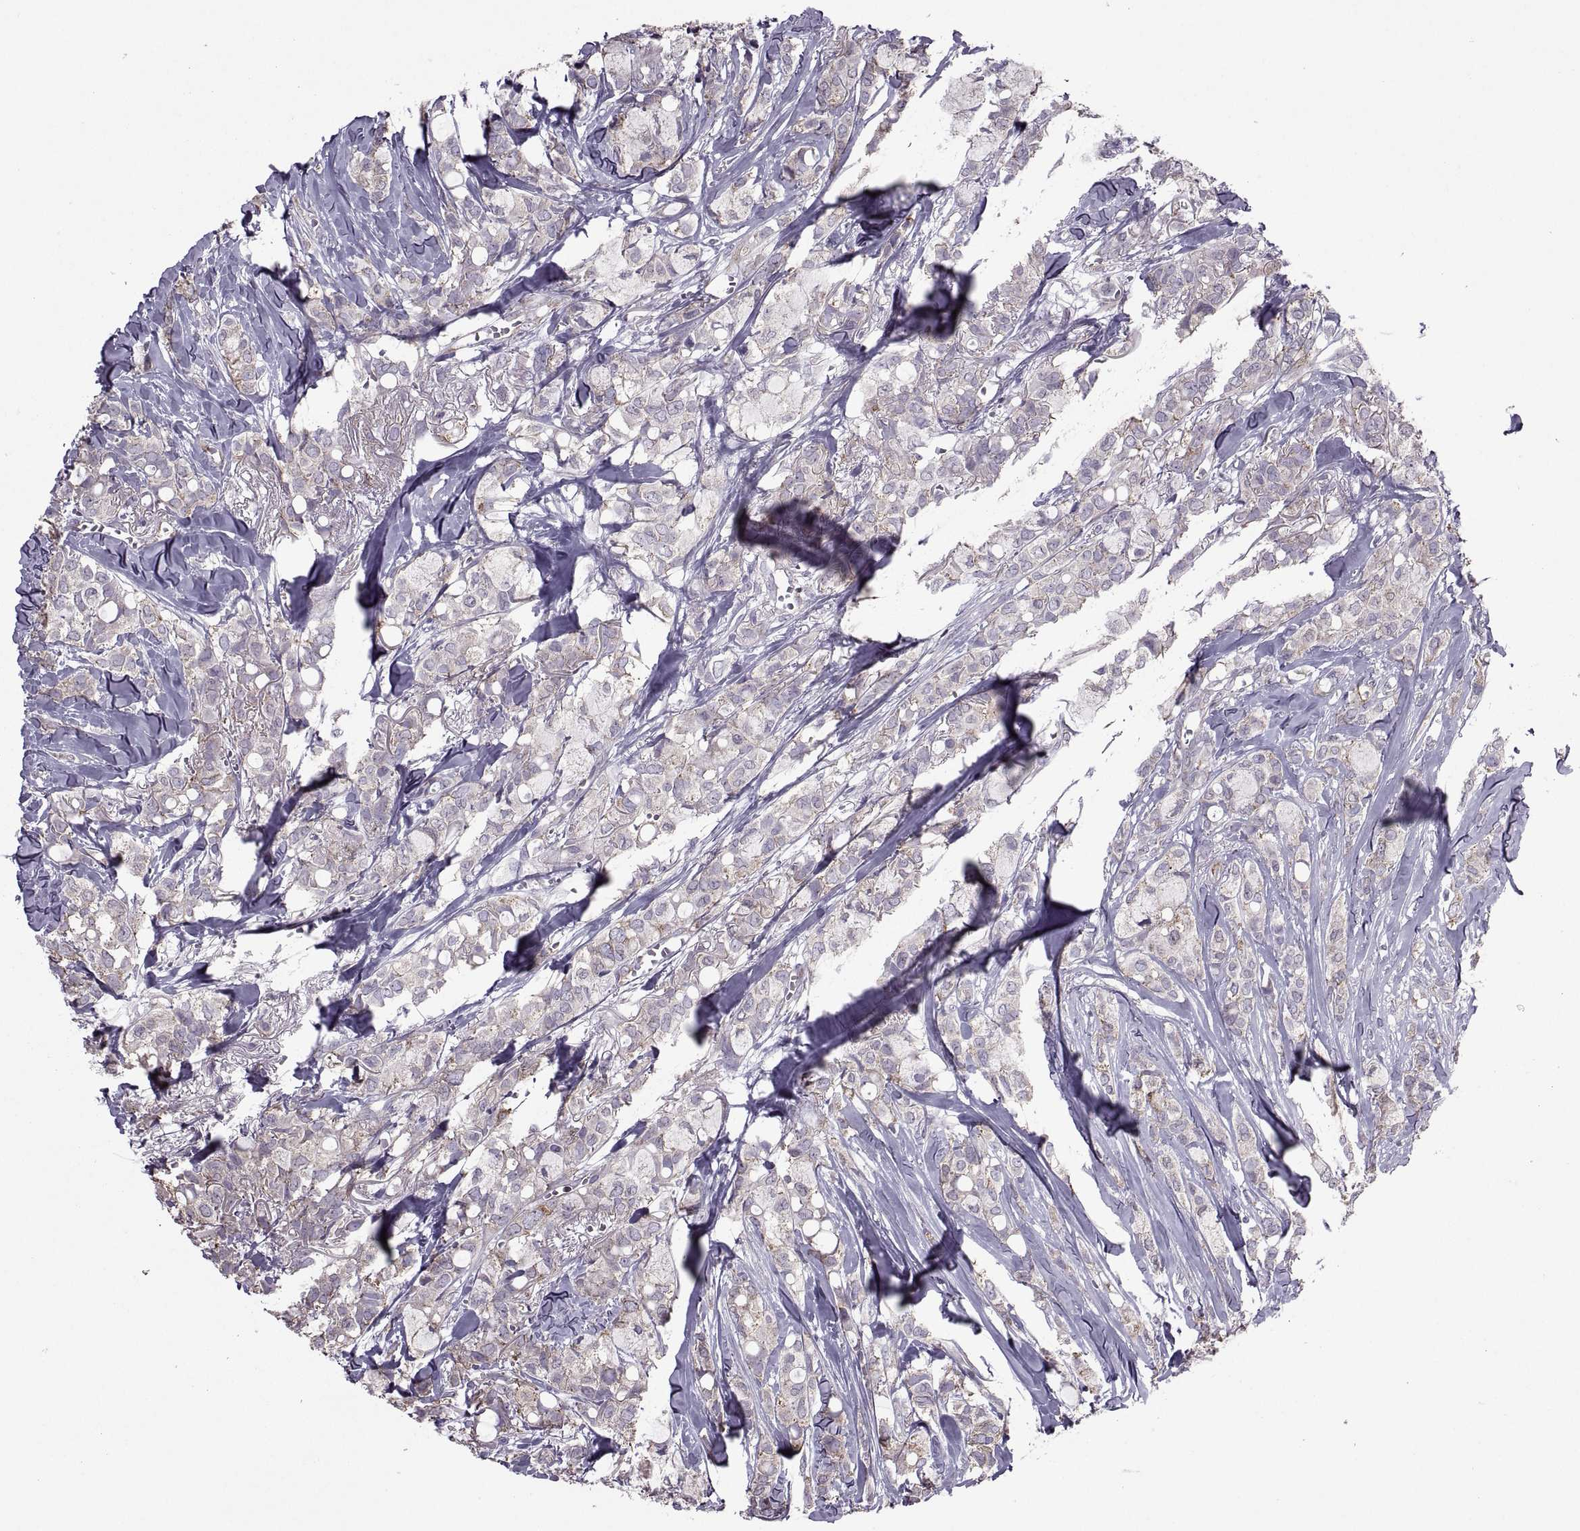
{"staining": {"intensity": "weak", "quantity": ">75%", "location": "cytoplasmic/membranous"}, "tissue": "breast cancer", "cell_type": "Tumor cells", "image_type": "cancer", "snomed": [{"axis": "morphology", "description": "Duct carcinoma"}, {"axis": "topography", "description": "Breast"}], "caption": "Immunohistochemistry staining of breast invasive ductal carcinoma, which exhibits low levels of weak cytoplasmic/membranous staining in approximately >75% of tumor cells indicating weak cytoplasmic/membranous protein positivity. The staining was performed using DAB (brown) for protein detection and nuclei were counterstained in hematoxylin (blue).", "gene": "PABPC1", "patient": {"sex": "female", "age": 85}}